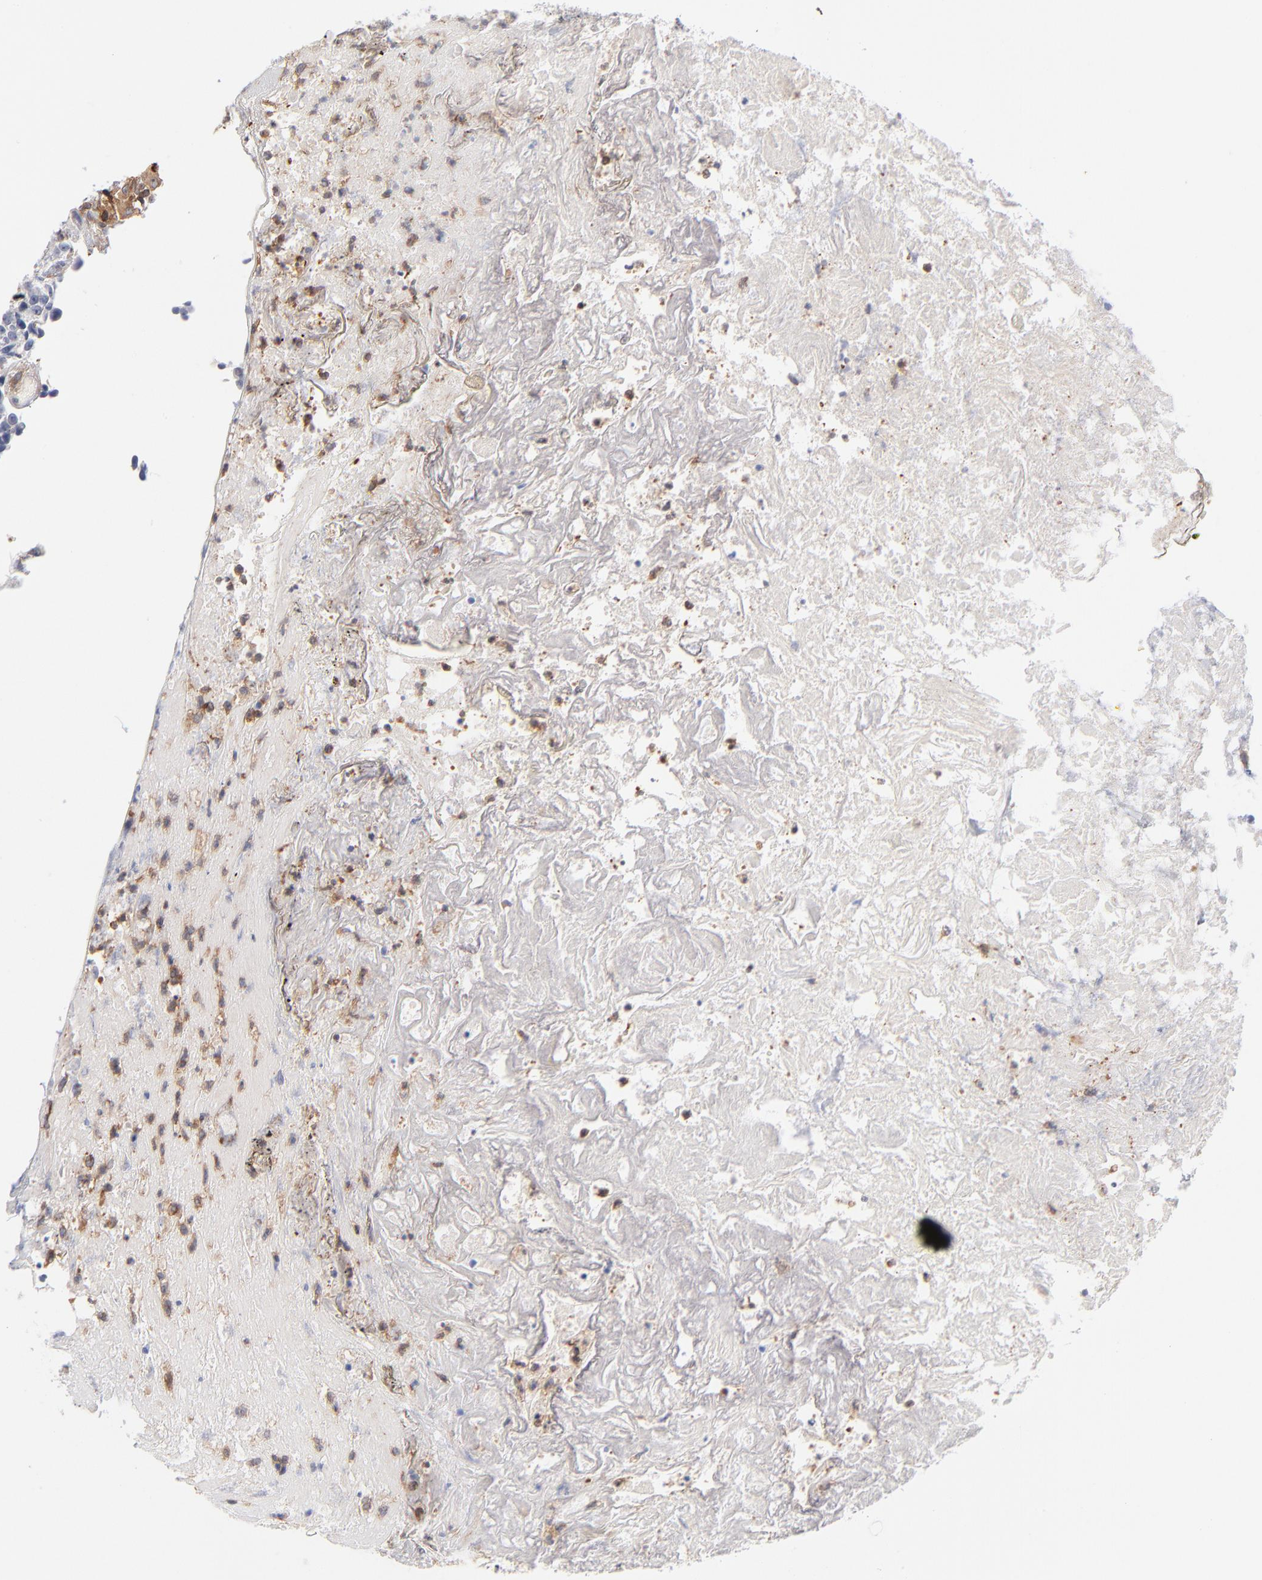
{"staining": {"intensity": "negative", "quantity": "none", "location": "none"}, "tissue": "urothelial cancer", "cell_type": "Tumor cells", "image_type": "cancer", "snomed": [{"axis": "morphology", "description": "Urothelial carcinoma, High grade"}, {"axis": "topography", "description": "Urinary bladder"}], "caption": "Tumor cells are negative for protein expression in human urothelial cancer. Brightfield microscopy of immunohistochemistry stained with DAB (brown) and hematoxylin (blue), captured at high magnification.", "gene": "WIPF1", "patient": {"sex": "female", "age": 81}}